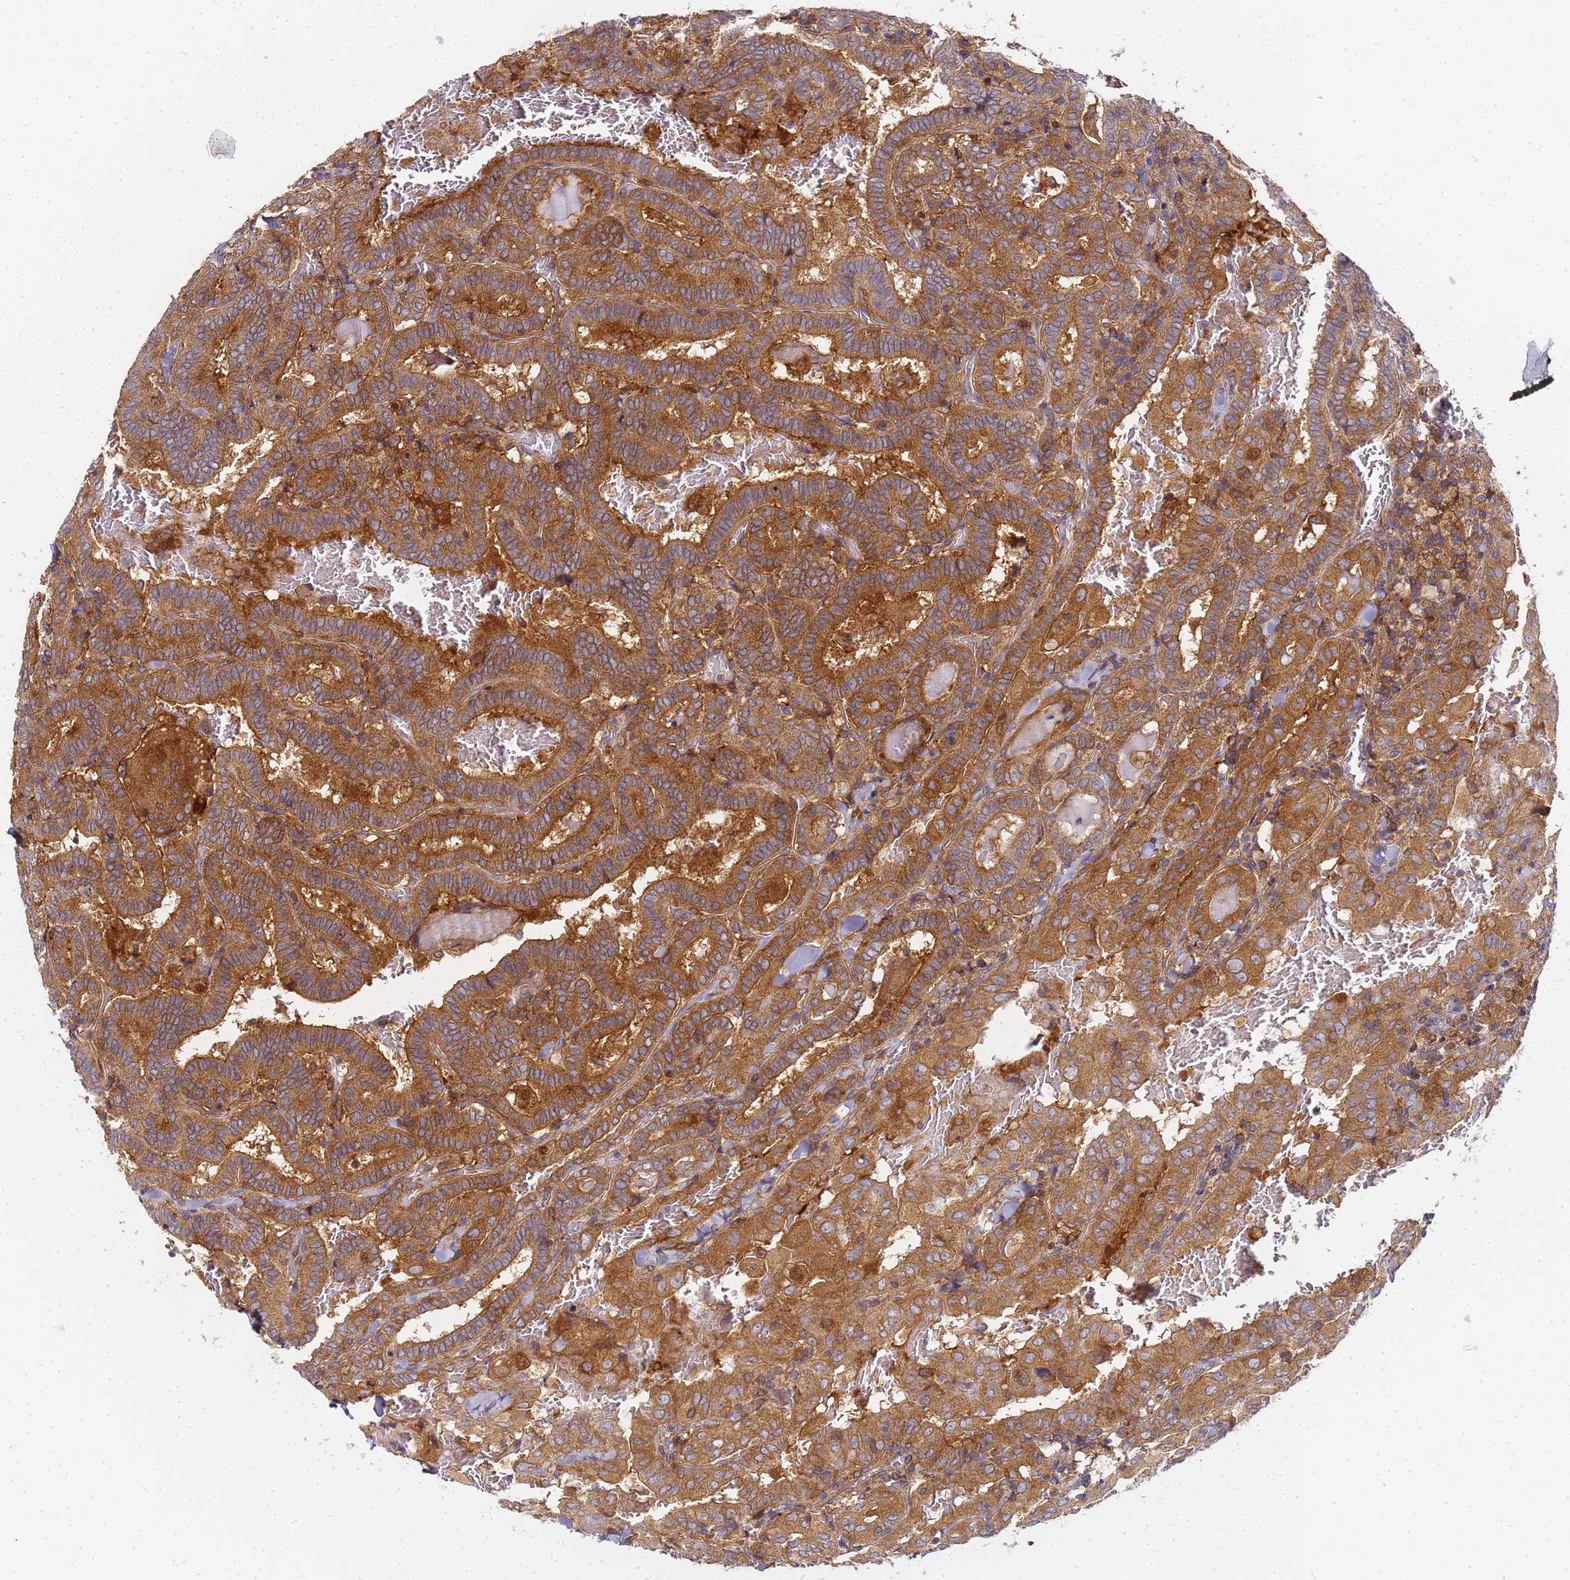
{"staining": {"intensity": "strong", "quantity": ">75%", "location": "cytoplasmic/membranous"}, "tissue": "thyroid cancer", "cell_type": "Tumor cells", "image_type": "cancer", "snomed": [{"axis": "morphology", "description": "Papillary adenocarcinoma, NOS"}, {"axis": "topography", "description": "Thyroid gland"}], "caption": "Papillary adenocarcinoma (thyroid) tissue exhibits strong cytoplasmic/membranous expression in approximately >75% of tumor cells, visualized by immunohistochemistry.", "gene": "CHM", "patient": {"sex": "female", "age": 72}}